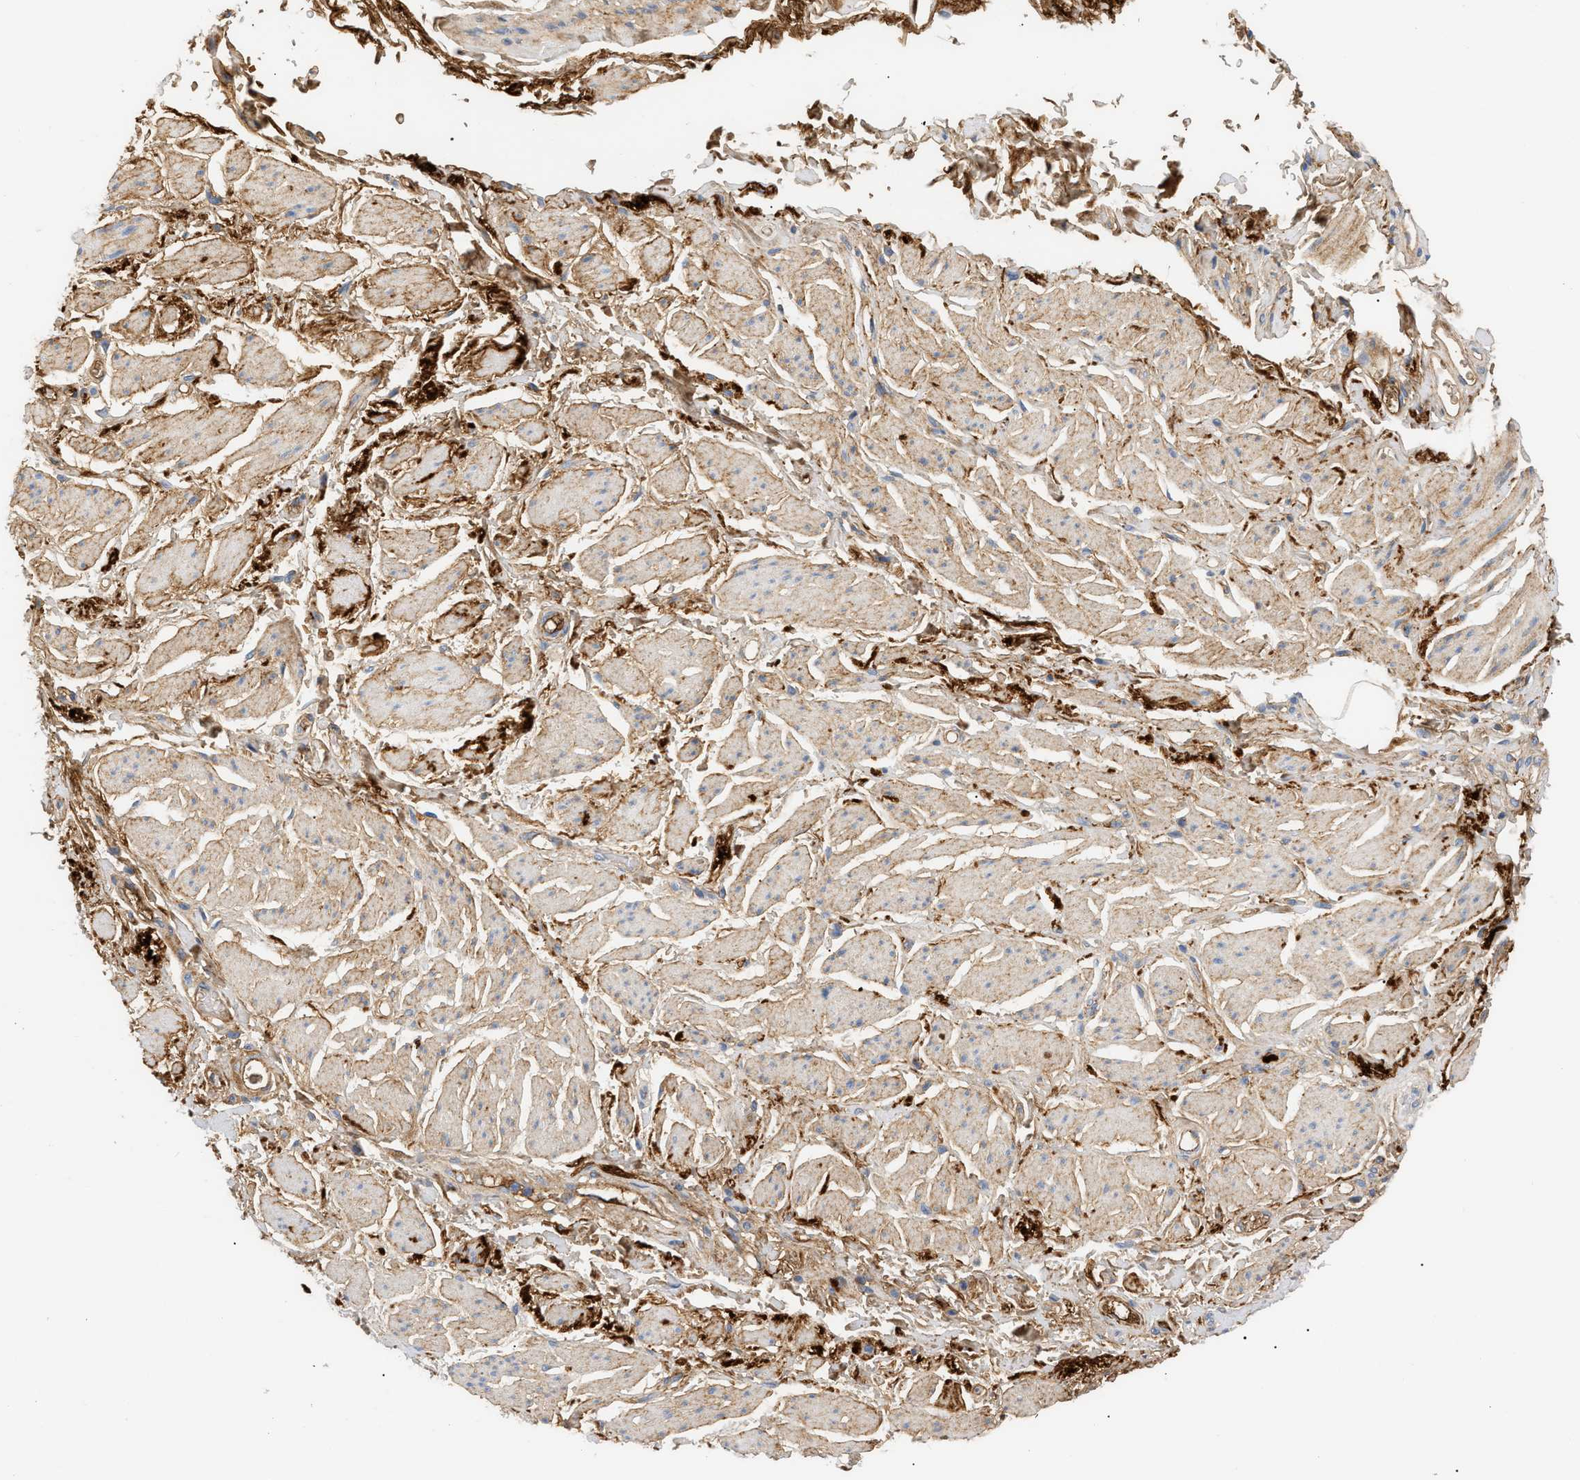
{"staining": {"intensity": "weak", "quantity": ">75%", "location": "cytoplasmic/membranous"}, "tissue": "adipose tissue", "cell_type": "Adipocytes", "image_type": "normal", "snomed": [{"axis": "morphology", "description": "Normal tissue, NOS"}, {"axis": "topography", "description": "Soft tissue"}, {"axis": "topography", "description": "Peripheral nerve tissue"}], "caption": "Immunohistochemistry (IHC) staining of benign adipose tissue, which reveals low levels of weak cytoplasmic/membranous positivity in approximately >75% of adipocytes indicating weak cytoplasmic/membranous protein staining. The staining was performed using DAB (3,3'-diaminobenzidine) (brown) for protein detection and nuclei were counterstained in hematoxylin (blue).", "gene": "CFH", "patient": {"sex": "female", "age": 71}}